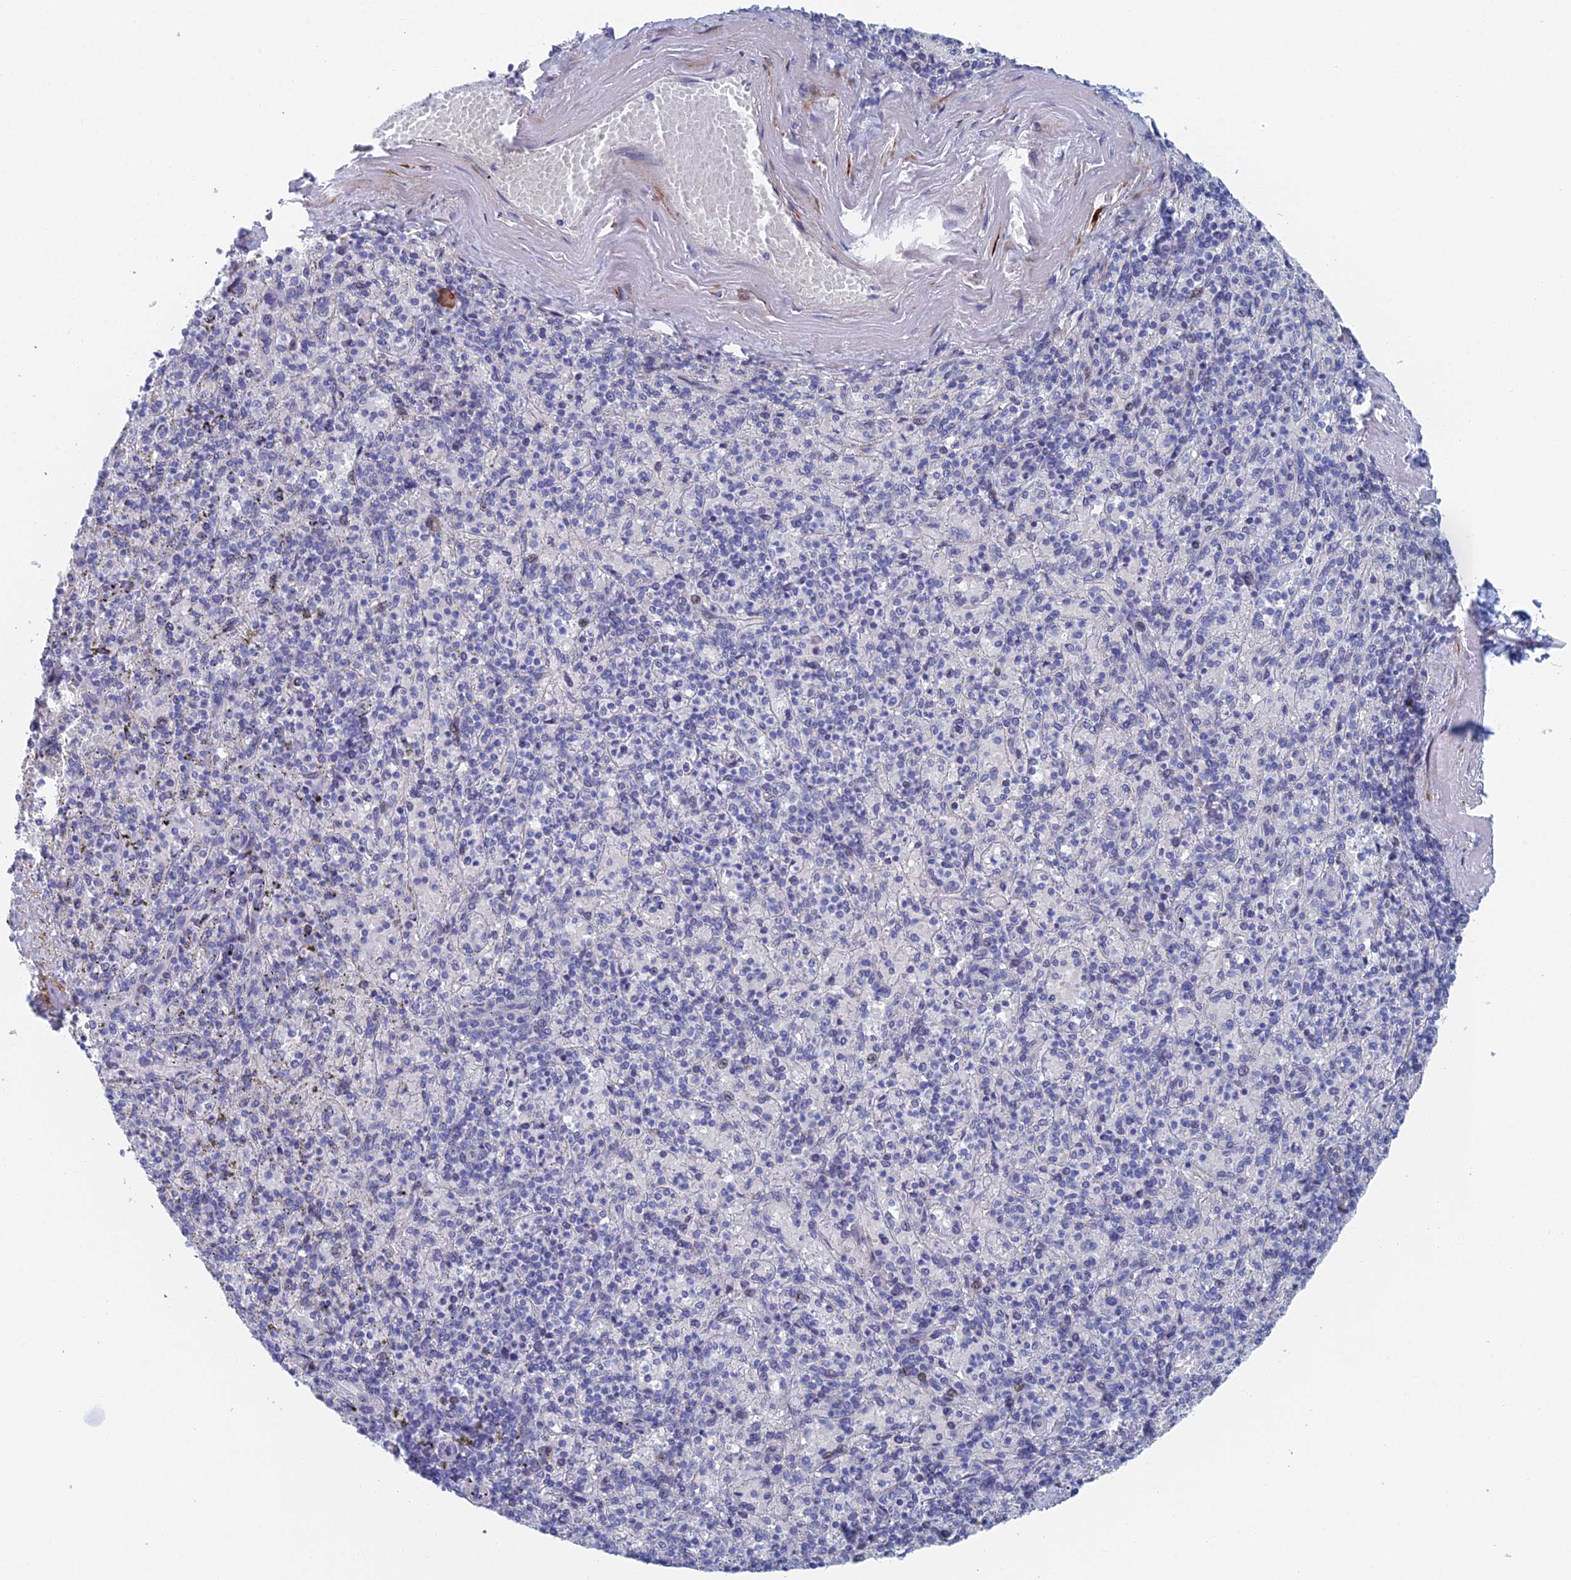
{"staining": {"intensity": "moderate", "quantity": "<25%", "location": "cytoplasmic/membranous,nuclear"}, "tissue": "spleen", "cell_type": "Cells in red pulp", "image_type": "normal", "snomed": [{"axis": "morphology", "description": "Normal tissue, NOS"}, {"axis": "topography", "description": "Spleen"}], "caption": "Cells in red pulp reveal moderate cytoplasmic/membranous,nuclear staining in about <25% of cells in unremarkable spleen.", "gene": "DRGX", "patient": {"sex": "male", "age": 82}}